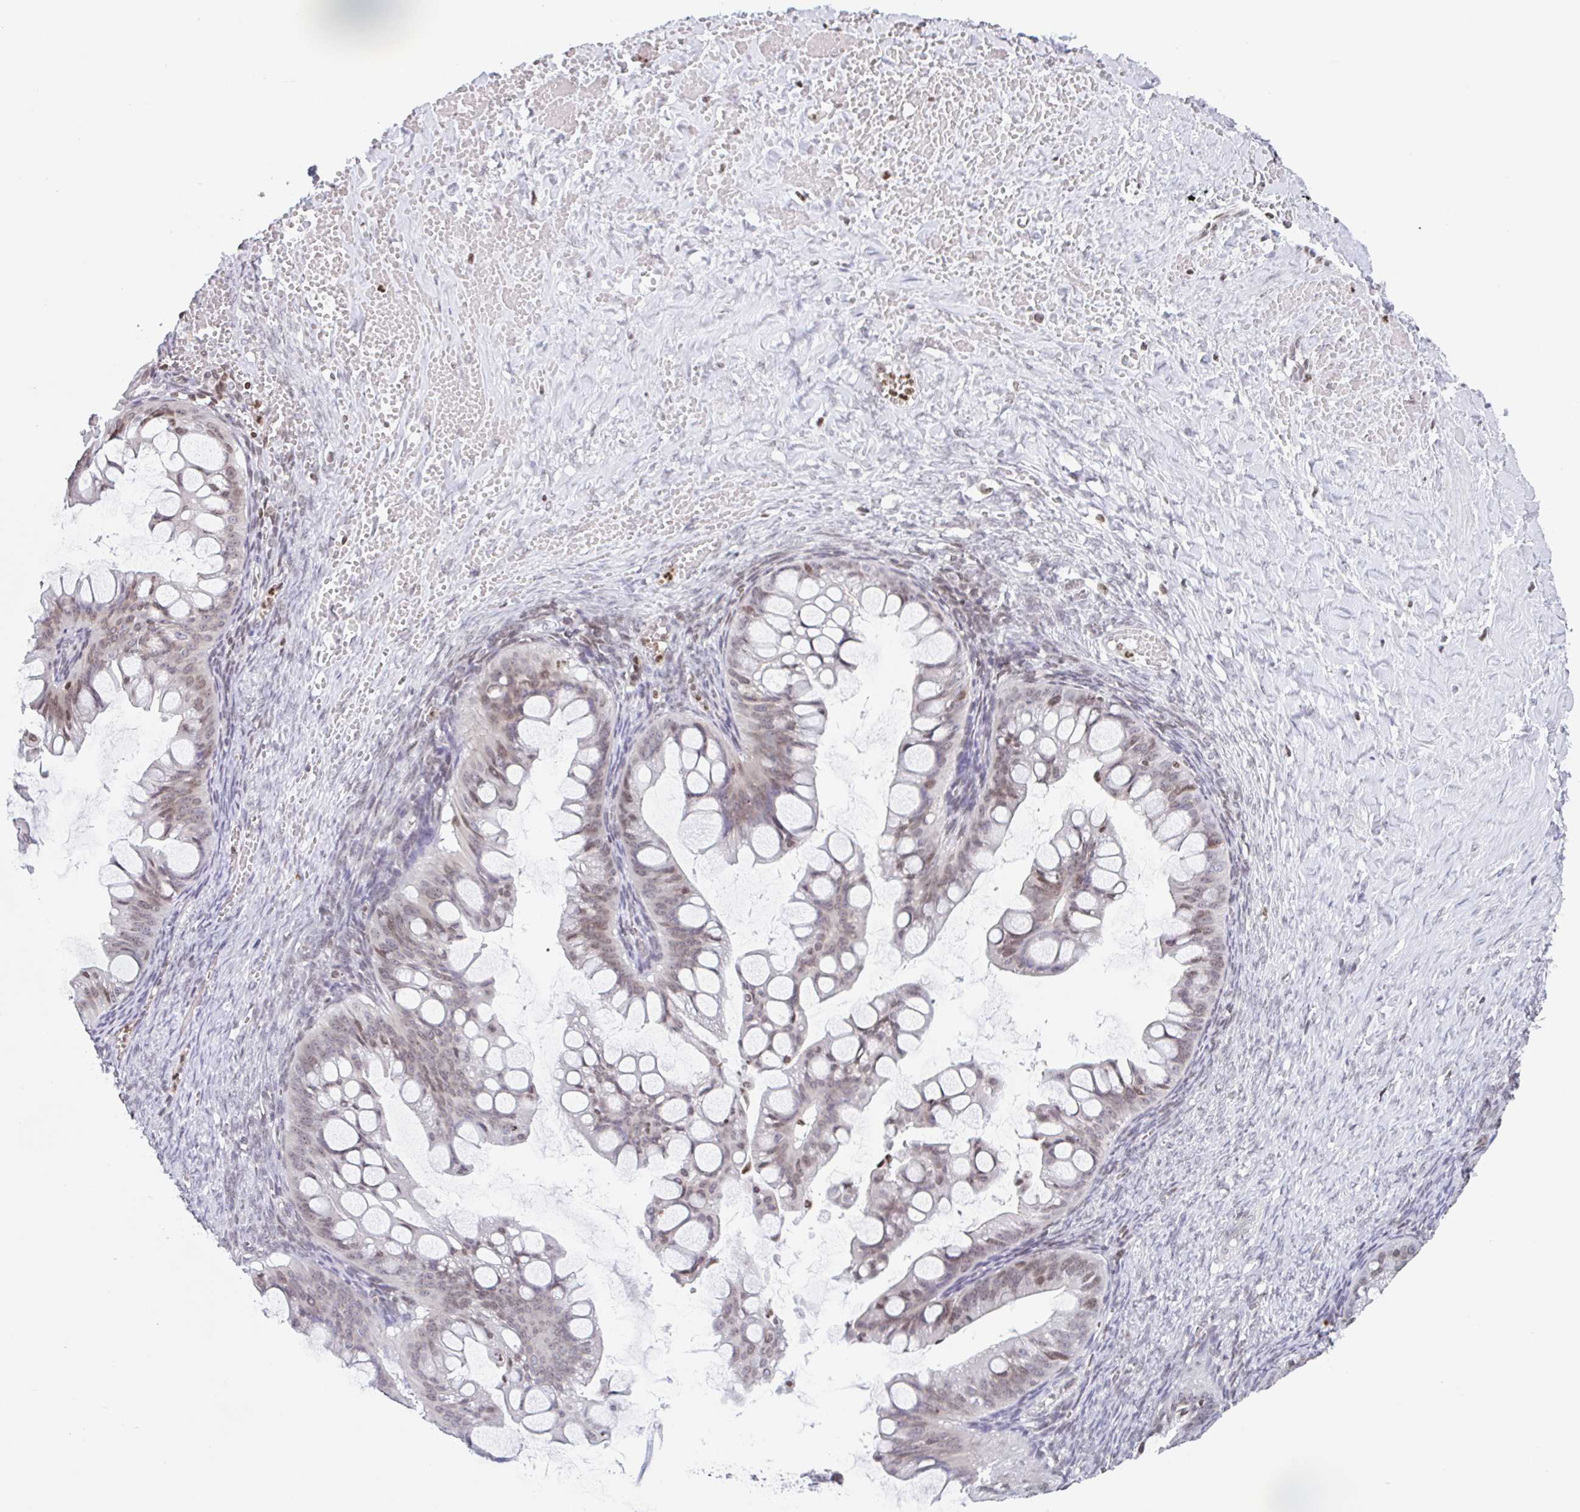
{"staining": {"intensity": "weak", "quantity": ">75%", "location": "nuclear"}, "tissue": "ovarian cancer", "cell_type": "Tumor cells", "image_type": "cancer", "snomed": [{"axis": "morphology", "description": "Cystadenocarcinoma, mucinous, NOS"}, {"axis": "topography", "description": "Ovary"}], "caption": "The photomicrograph demonstrates immunohistochemical staining of ovarian mucinous cystadenocarcinoma. There is weak nuclear staining is seen in approximately >75% of tumor cells.", "gene": "NOL6", "patient": {"sex": "female", "age": 73}}